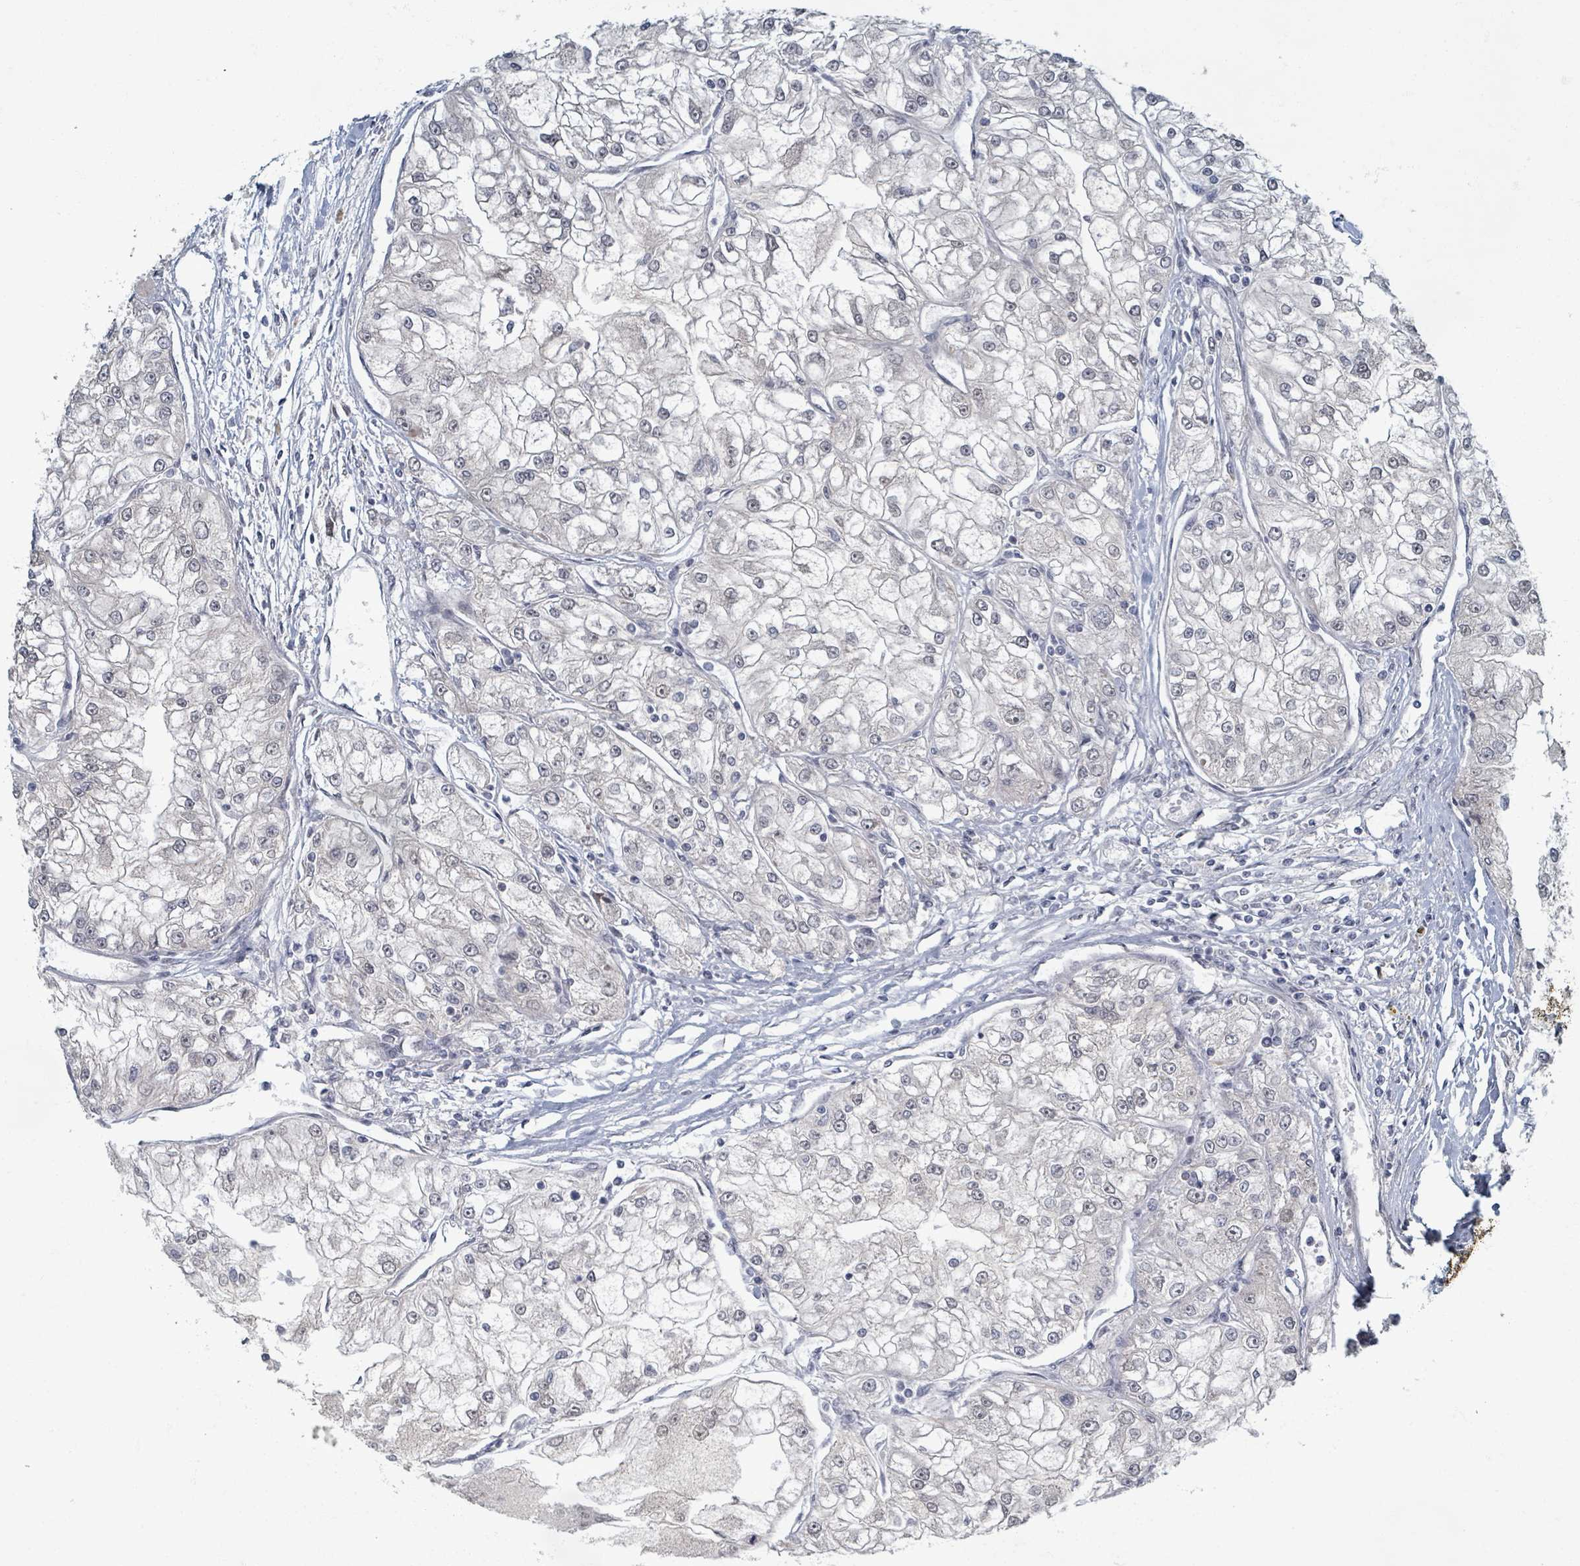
{"staining": {"intensity": "negative", "quantity": "none", "location": "none"}, "tissue": "renal cancer", "cell_type": "Tumor cells", "image_type": "cancer", "snomed": [{"axis": "morphology", "description": "Adenocarcinoma, NOS"}, {"axis": "topography", "description": "Kidney"}], "caption": "Protein analysis of renal adenocarcinoma exhibits no significant staining in tumor cells.", "gene": "INTS15", "patient": {"sex": "female", "age": 72}}